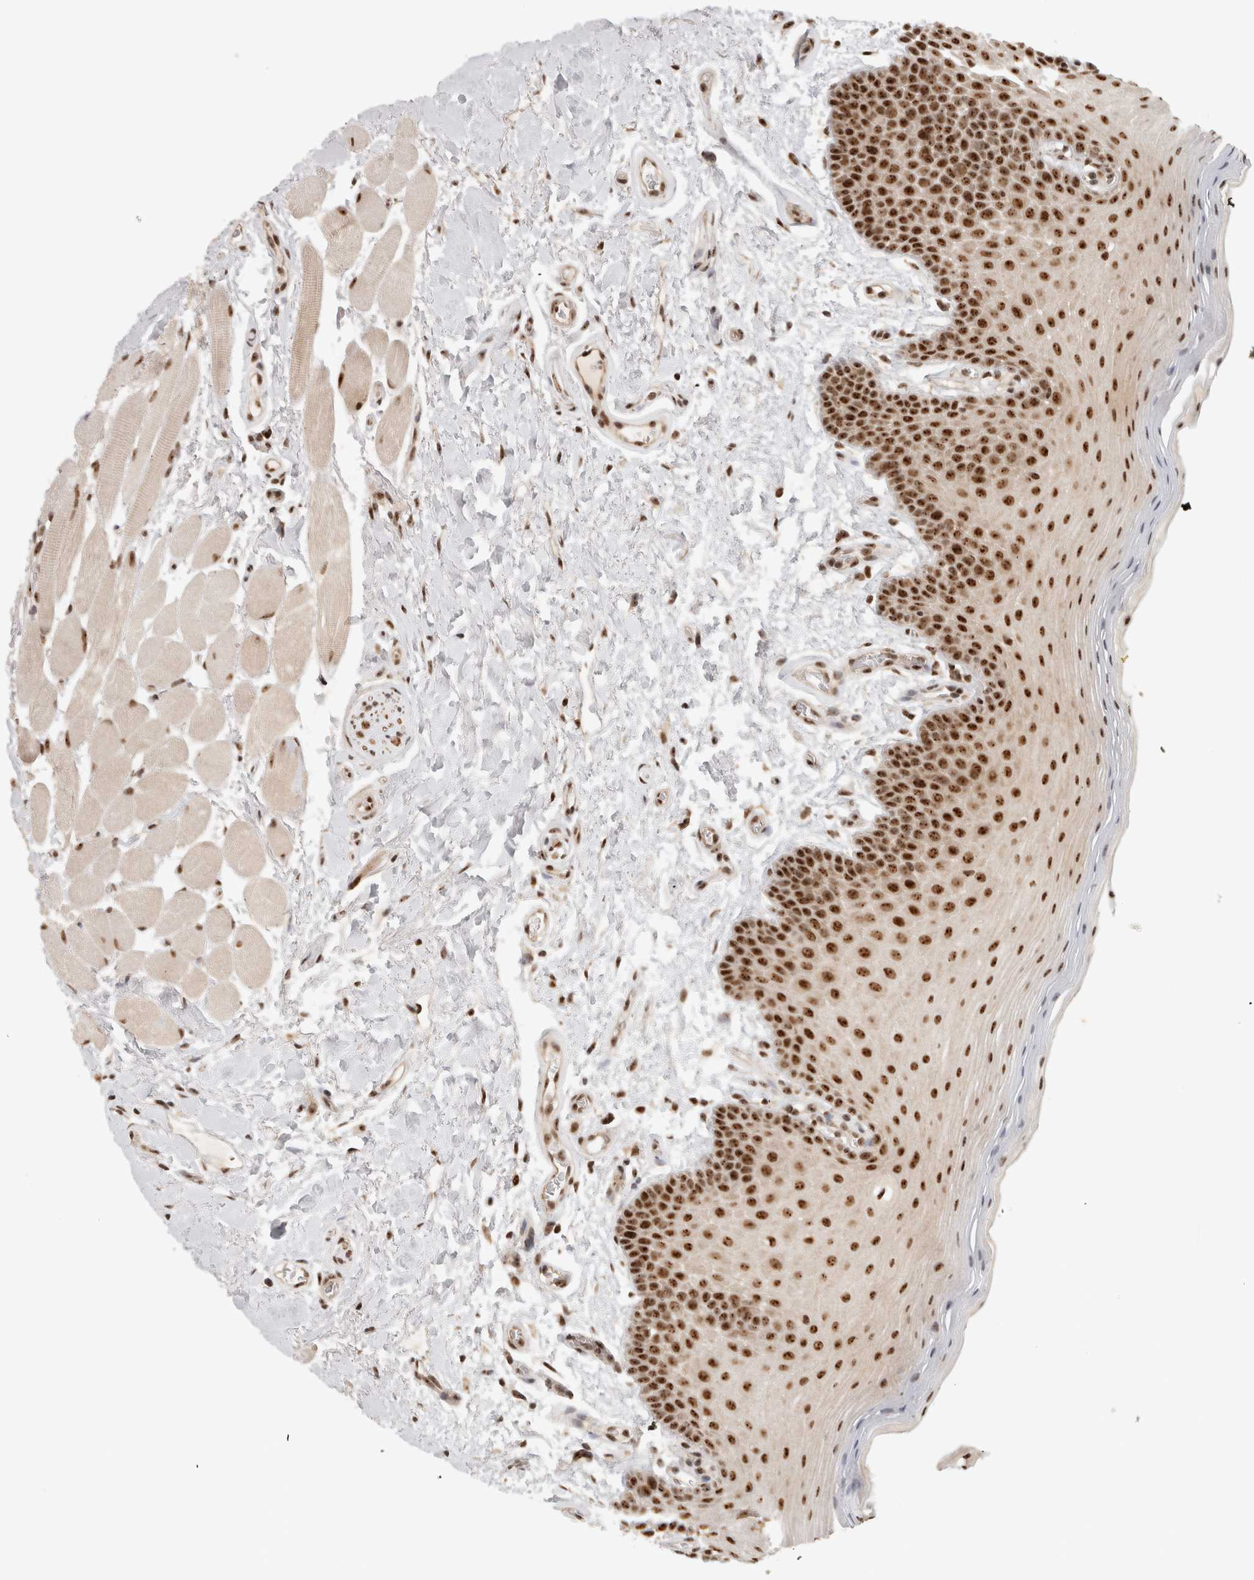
{"staining": {"intensity": "strong", "quantity": ">75%", "location": "nuclear"}, "tissue": "oral mucosa", "cell_type": "Squamous epithelial cells", "image_type": "normal", "snomed": [{"axis": "morphology", "description": "Normal tissue, NOS"}, {"axis": "topography", "description": "Oral tissue"}], "caption": "Immunohistochemical staining of unremarkable oral mucosa displays high levels of strong nuclear expression in approximately >75% of squamous epithelial cells. (DAB IHC, brown staining for protein, blue staining for nuclei).", "gene": "EBNA1BP2", "patient": {"sex": "male", "age": 62}}